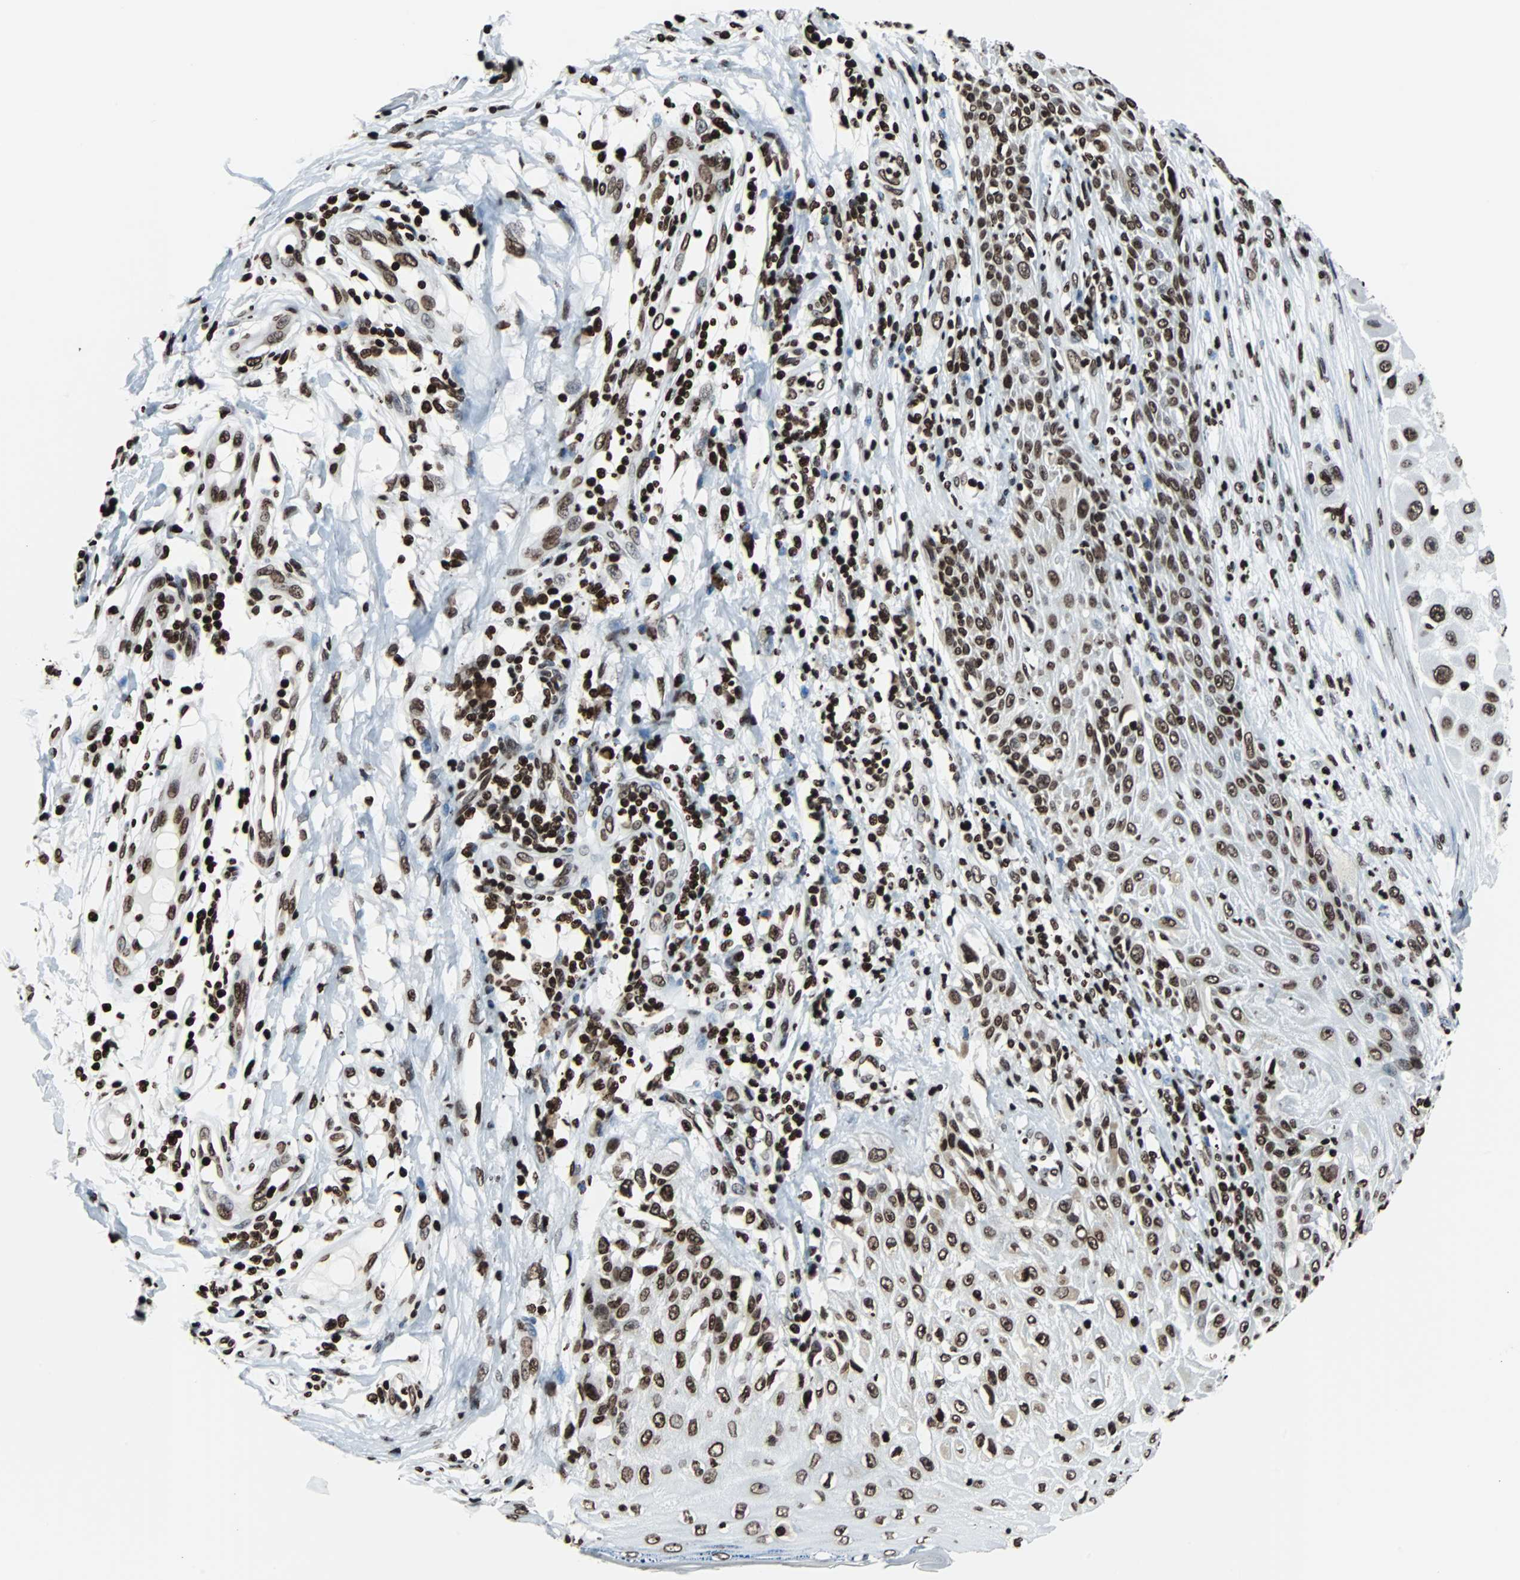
{"staining": {"intensity": "strong", "quantity": ">75%", "location": "nuclear"}, "tissue": "melanoma", "cell_type": "Tumor cells", "image_type": "cancer", "snomed": [{"axis": "morphology", "description": "Malignant melanoma, NOS"}, {"axis": "topography", "description": "Skin"}], "caption": "IHC micrograph of neoplastic tissue: human melanoma stained using immunohistochemistry displays high levels of strong protein expression localized specifically in the nuclear of tumor cells, appearing as a nuclear brown color.", "gene": "H2BC18", "patient": {"sex": "female", "age": 81}}